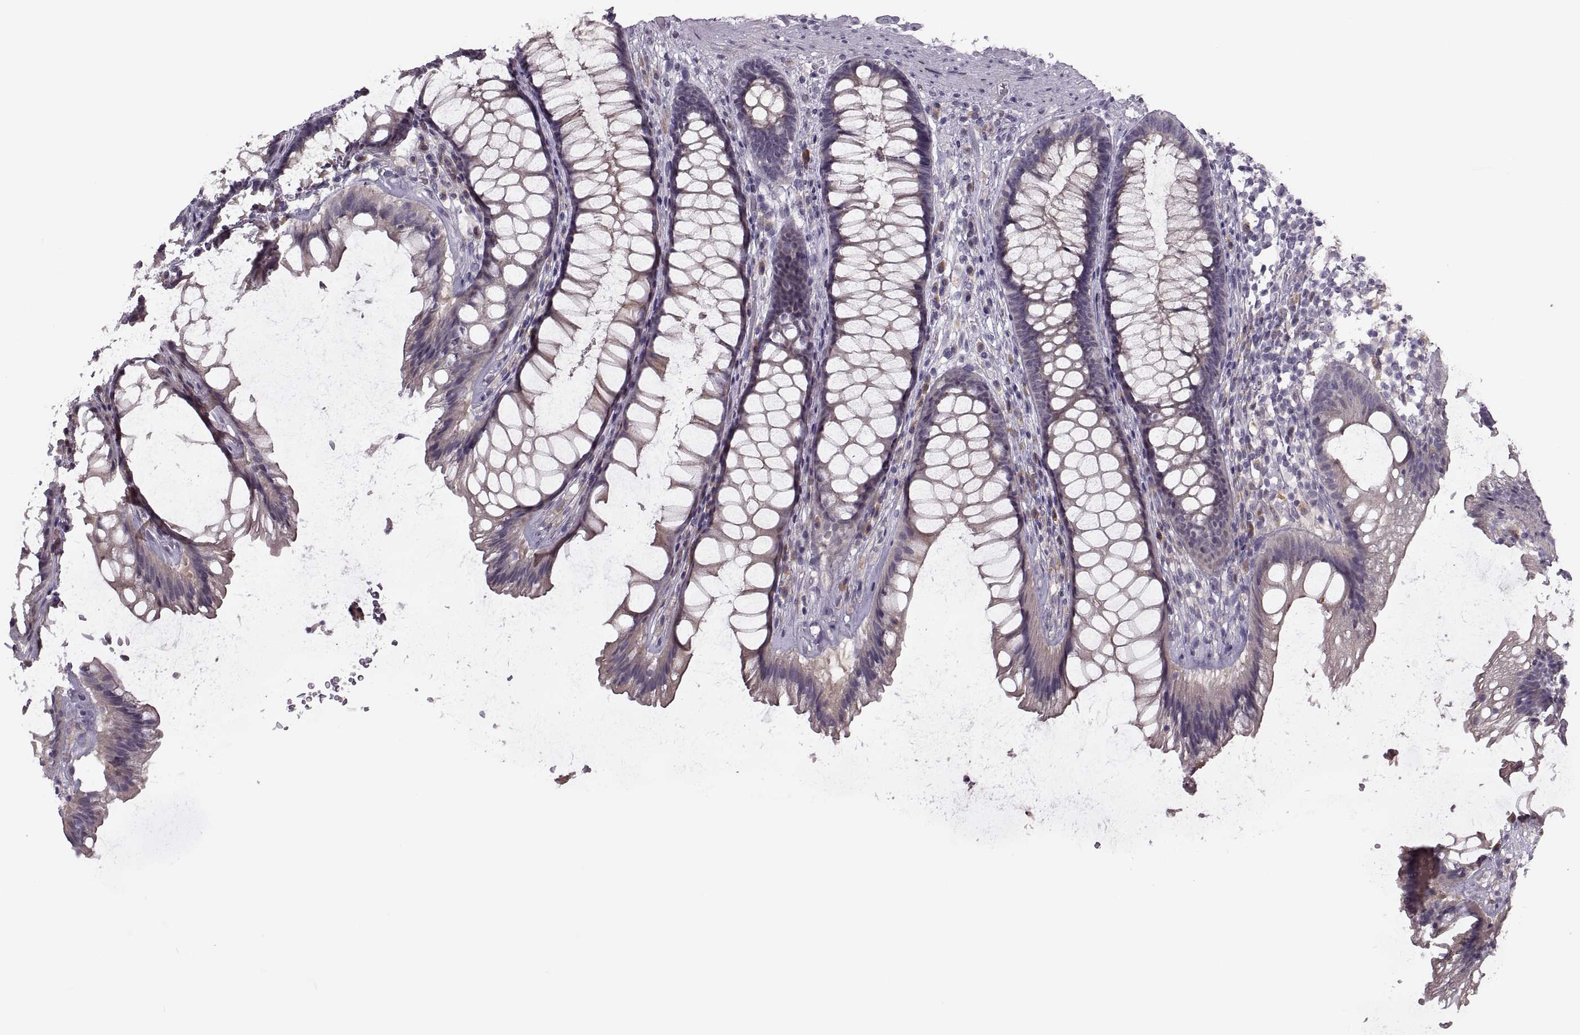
{"staining": {"intensity": "weak", "quantity": "25%-75%", "location": "cytoplasmic/membranous"}, "tissue": "rectum", "cell_type": "Glandular cells", "image_type": "normal", "snomed": [{"axis": "morphology", "description": "Normal tissue, NOS"}, {"axis": "topography", "description": "Rectum"}], "caption": "Immunohistochemical staining of unremarkable human rectum reveals weak cytoplasmic/membranous protein positivity in approximately 25%-75% of glandular cells.", "gene": "H2AP", "patient": {"sex": "male", "age": 72}}